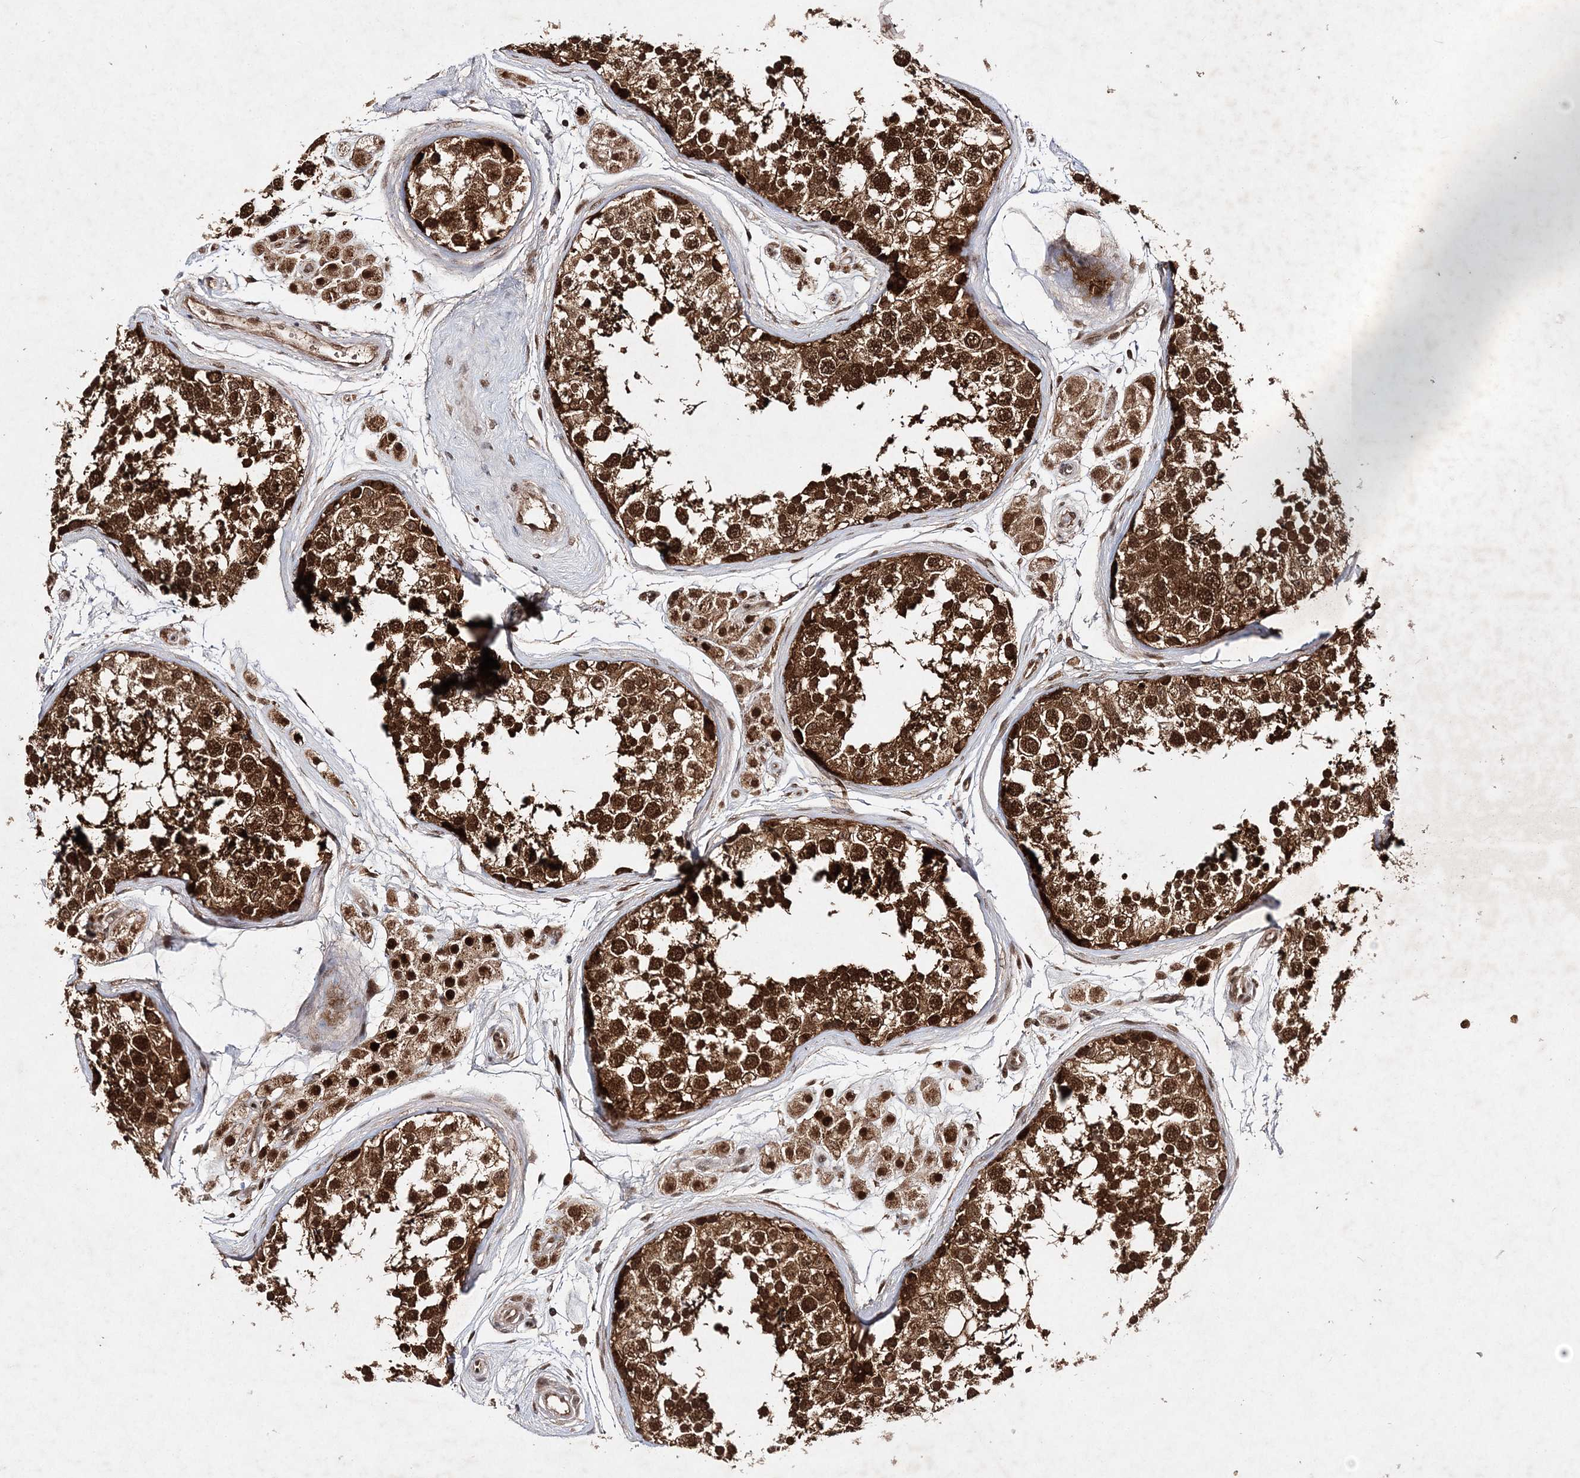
{"staining": {"intensity": "strong", "quantity": ">75%", "location": "cytoplasmic/membranous,nuclear"}, "tissue": "testis", "cell_type": "Cells in seminiferous ducts", "image_type": "normal", "snomed": [{"axis": "morphology", "description": "Normal tissue, NOS"}, {"axis": "topography", "description": "Testis"}], "caption": "Brown immunohistochemical staining in unremarkable testis displays strong cytoplasmic/membranous,nuclear staining in about >75% of cells in seminiferous ducts.", "gene": "NIF3L1", "patient": {"sex": "male", "age": 56}}